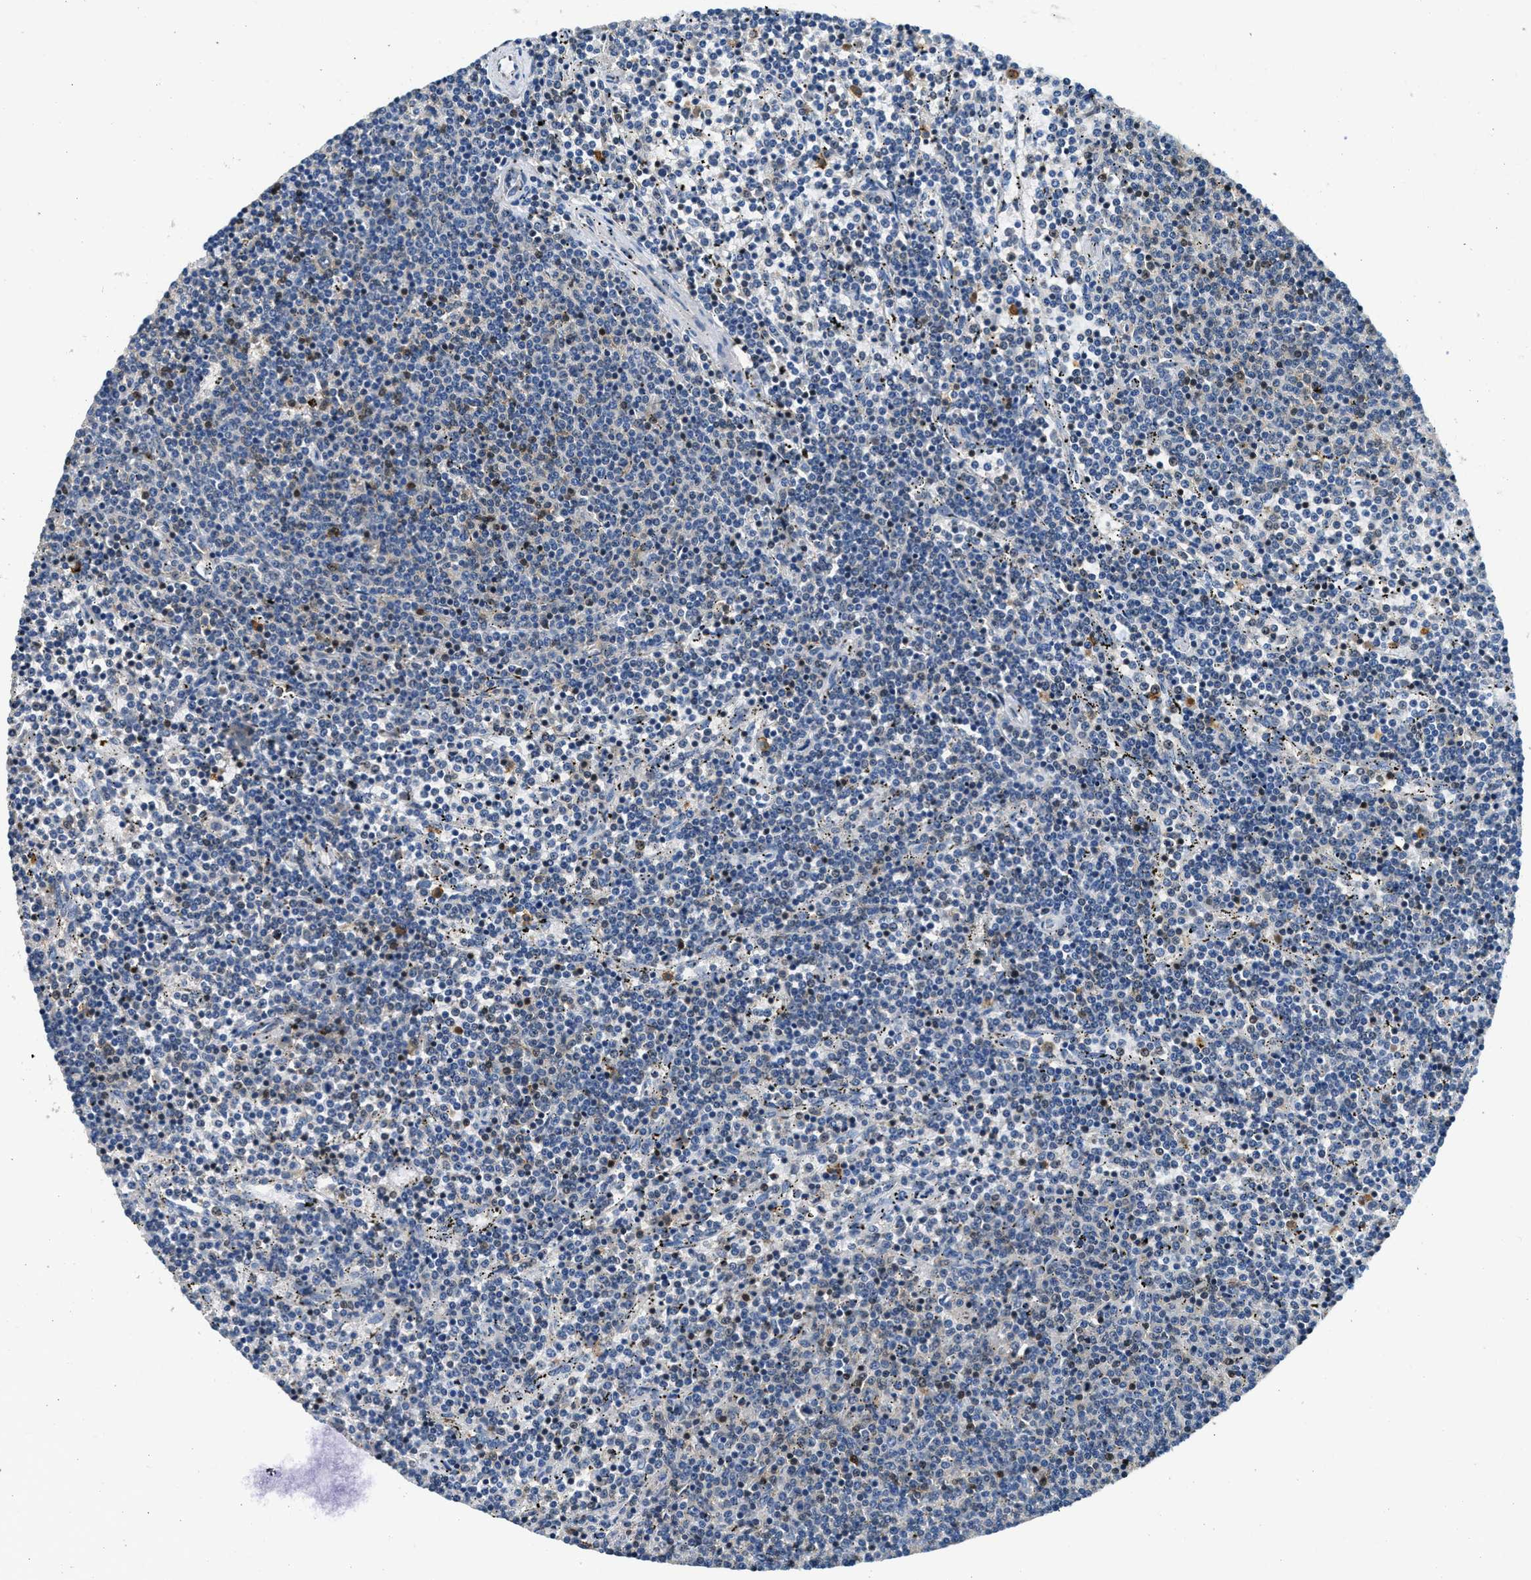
{"staining": {"intensity": "negative", "quantity": "none", "location": "none"}, "tissue": "lymphoma", "cell_type": "Tumor cells", "image_type": "cancer", "snomed": [{"axis": "morphology", "description": "Malignant lymphoma, non-Hodgkin's type, Low grade"}, {"axis": "topography", "description": "Spleen"}], "caption": "Image shows no significant protein expression in tumor cells of lymphoma.", "gene": "TOX", "patient": {"sex": "female", "age": 50}}